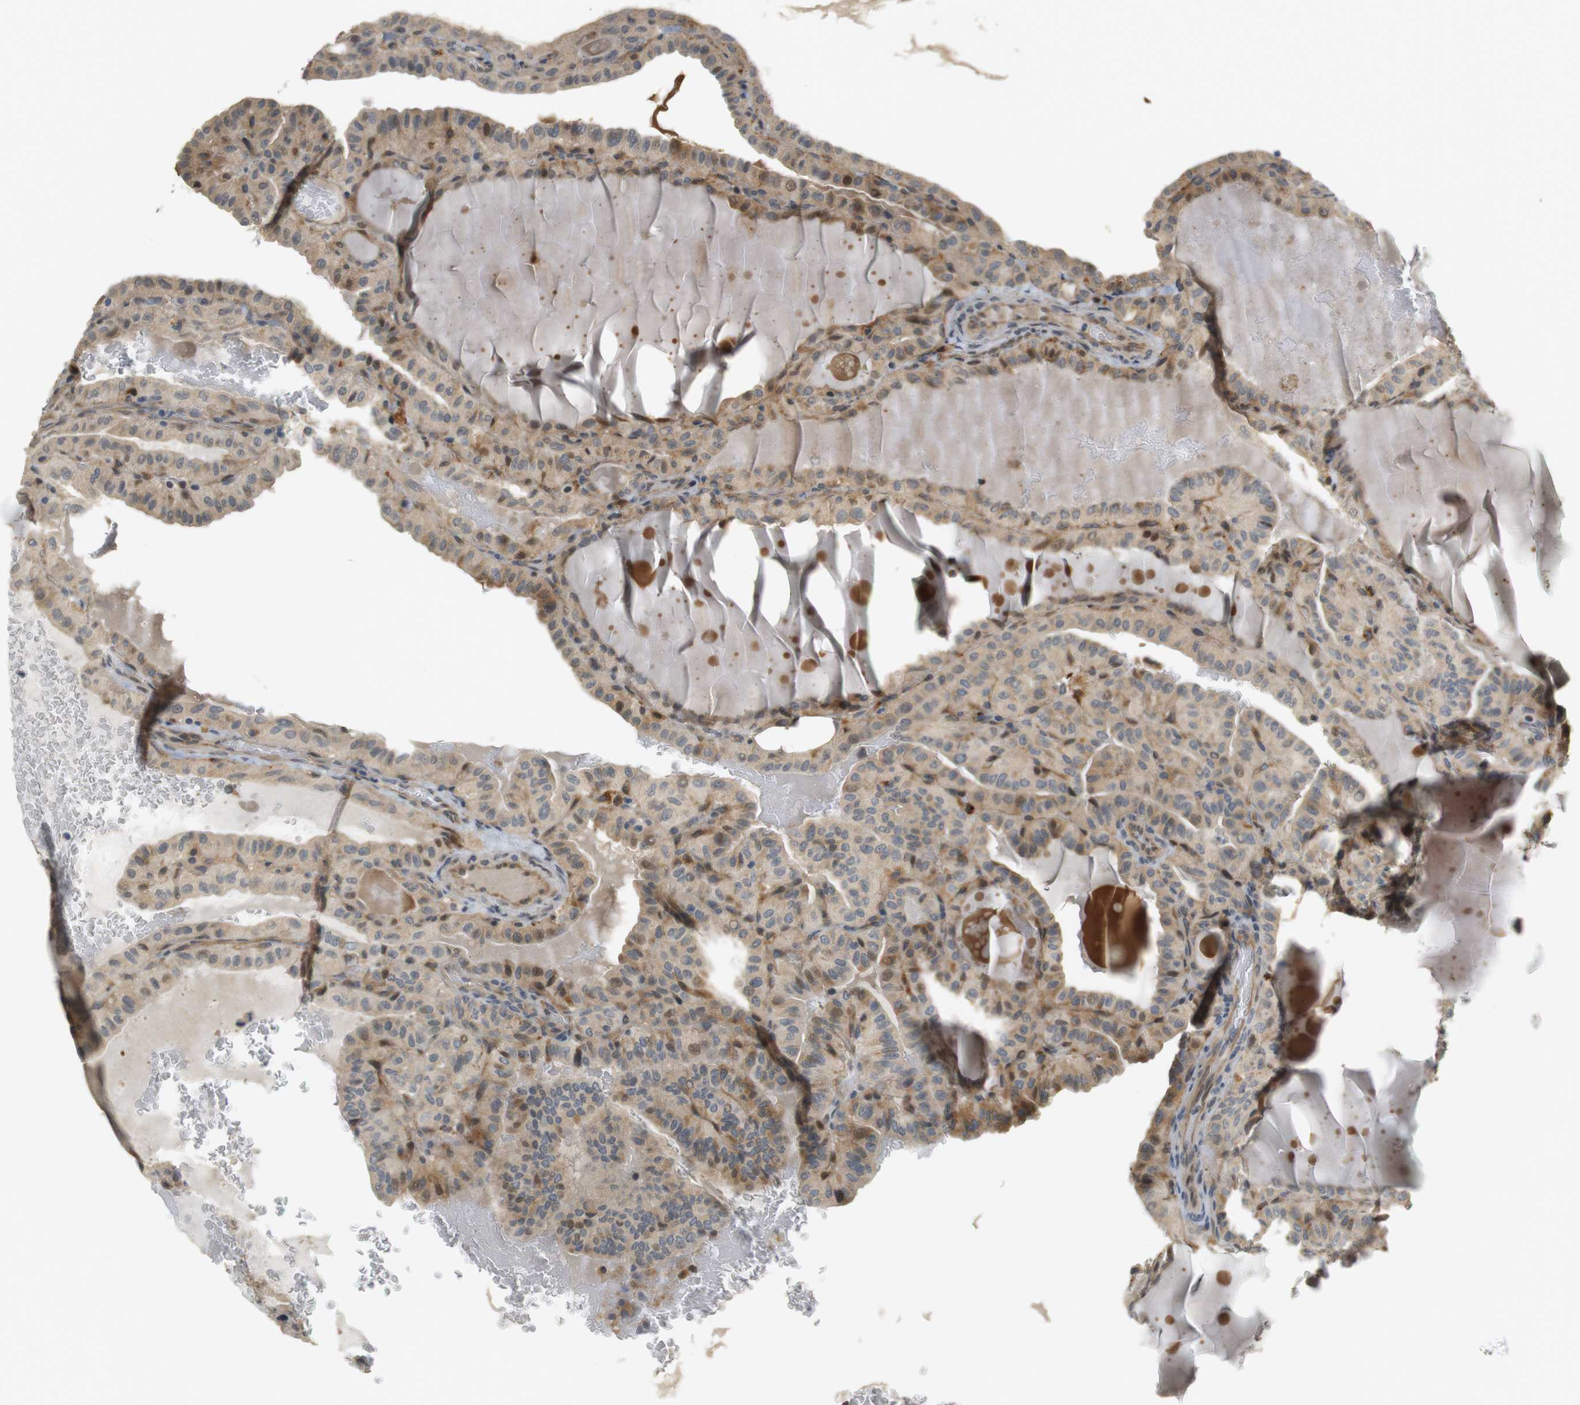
{"staining": {"intensity": "moderate", "quantity": "<25%", "location": "cytoplasmic/membranous"}, "tissue": "thyroid cancer", "cell_type": "Tumor cells", "image_type": "cancer", "snomed": [{"axis": "morphology", "description": "Papillary adenocarcinoma, NOS"}, {"axis": "topography", "description": "Thyroid gland"}], "caption": "The photomicrograph shows immunohistochemical staining of papillary adenocarcinoma (thyroid). There is moderate cytoplasmic/membranous positivity is seen in approximately <25% of tumor cells. (brown staining indicates protein expression, while blue staining denotes nuclei).", "gene": "TSPAN9", "patient": {"sex": "male", "age": 77}}